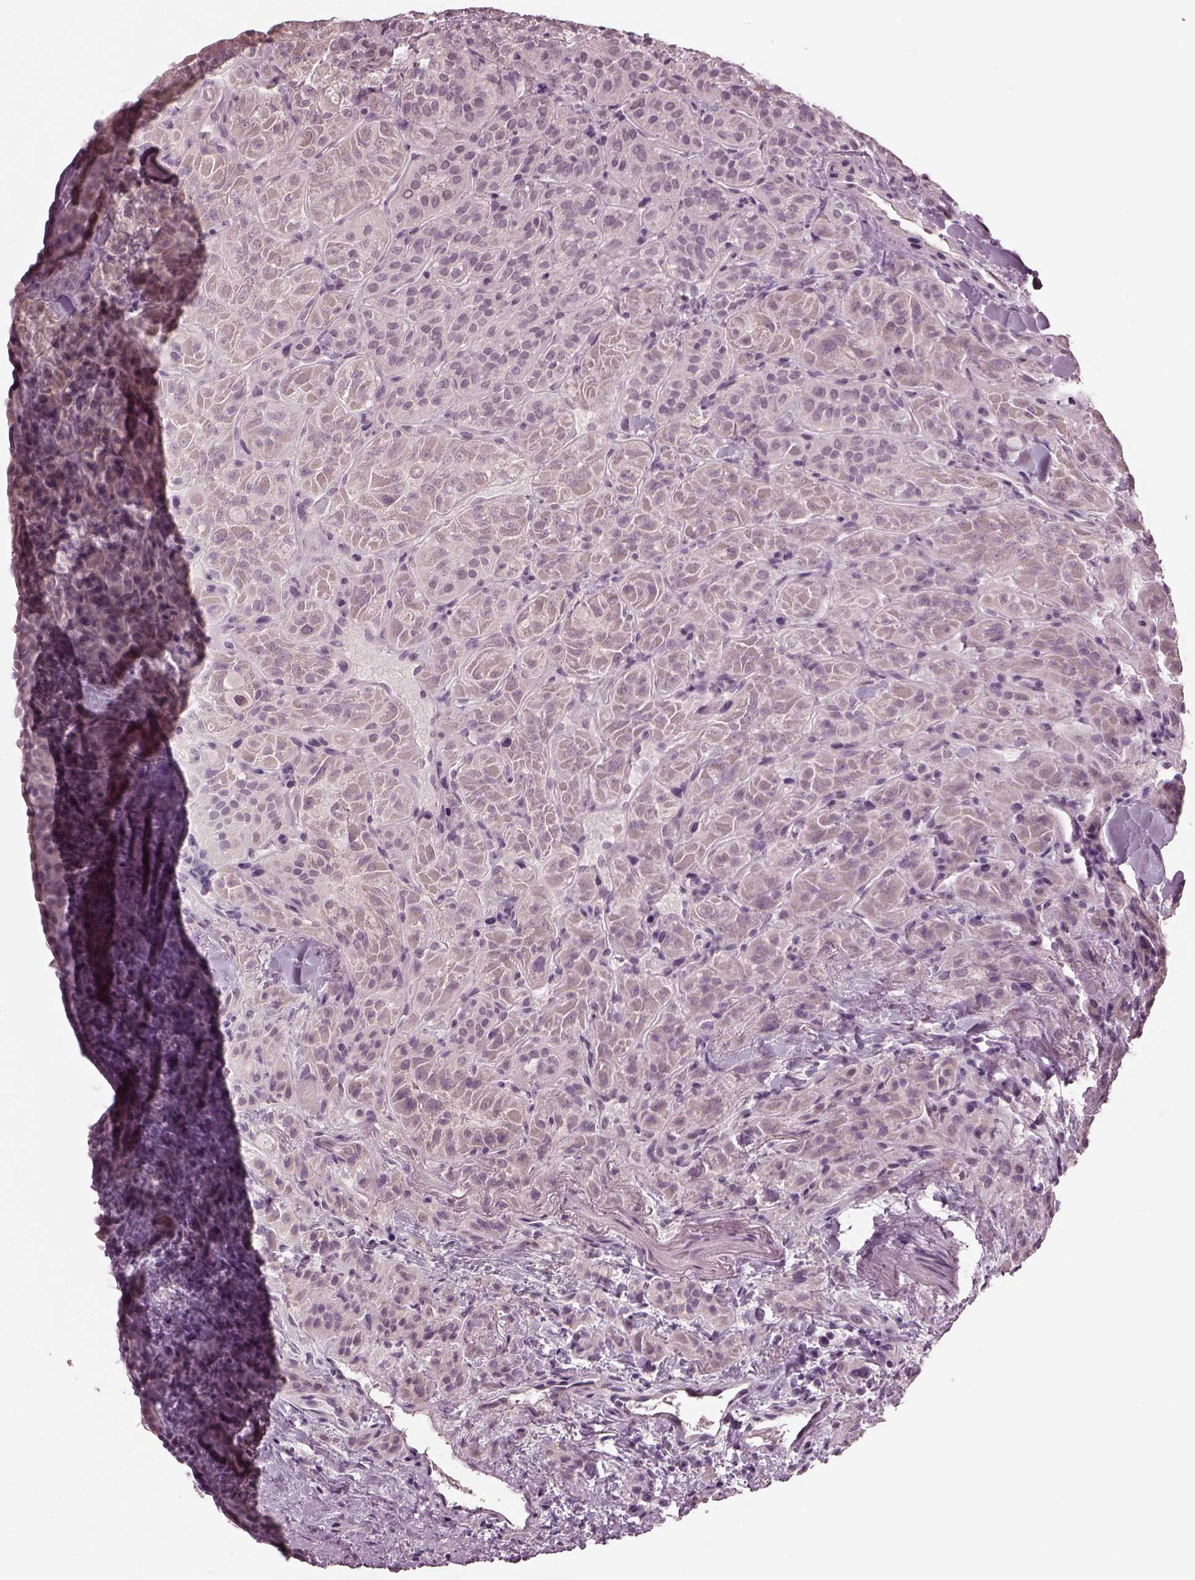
{"staining": {"intensity": "negative", "quantity": "none", "location": "none"}, "tissue": "thyroid cancer", "cell_type": "Tumor cells", "image_type": "cancer", "snomed": [{"axis": "morphology", "description": "Papillary adenocarcinoma, NOS"}, {"axis": "topography", "description": "Thyroid gland"}], "caption": "Protein analysis of thyroid cancer reveals no significant staining in tumor cells.", "gene": "RCVRN", "patient": {"sex": "female", "age": 45}}